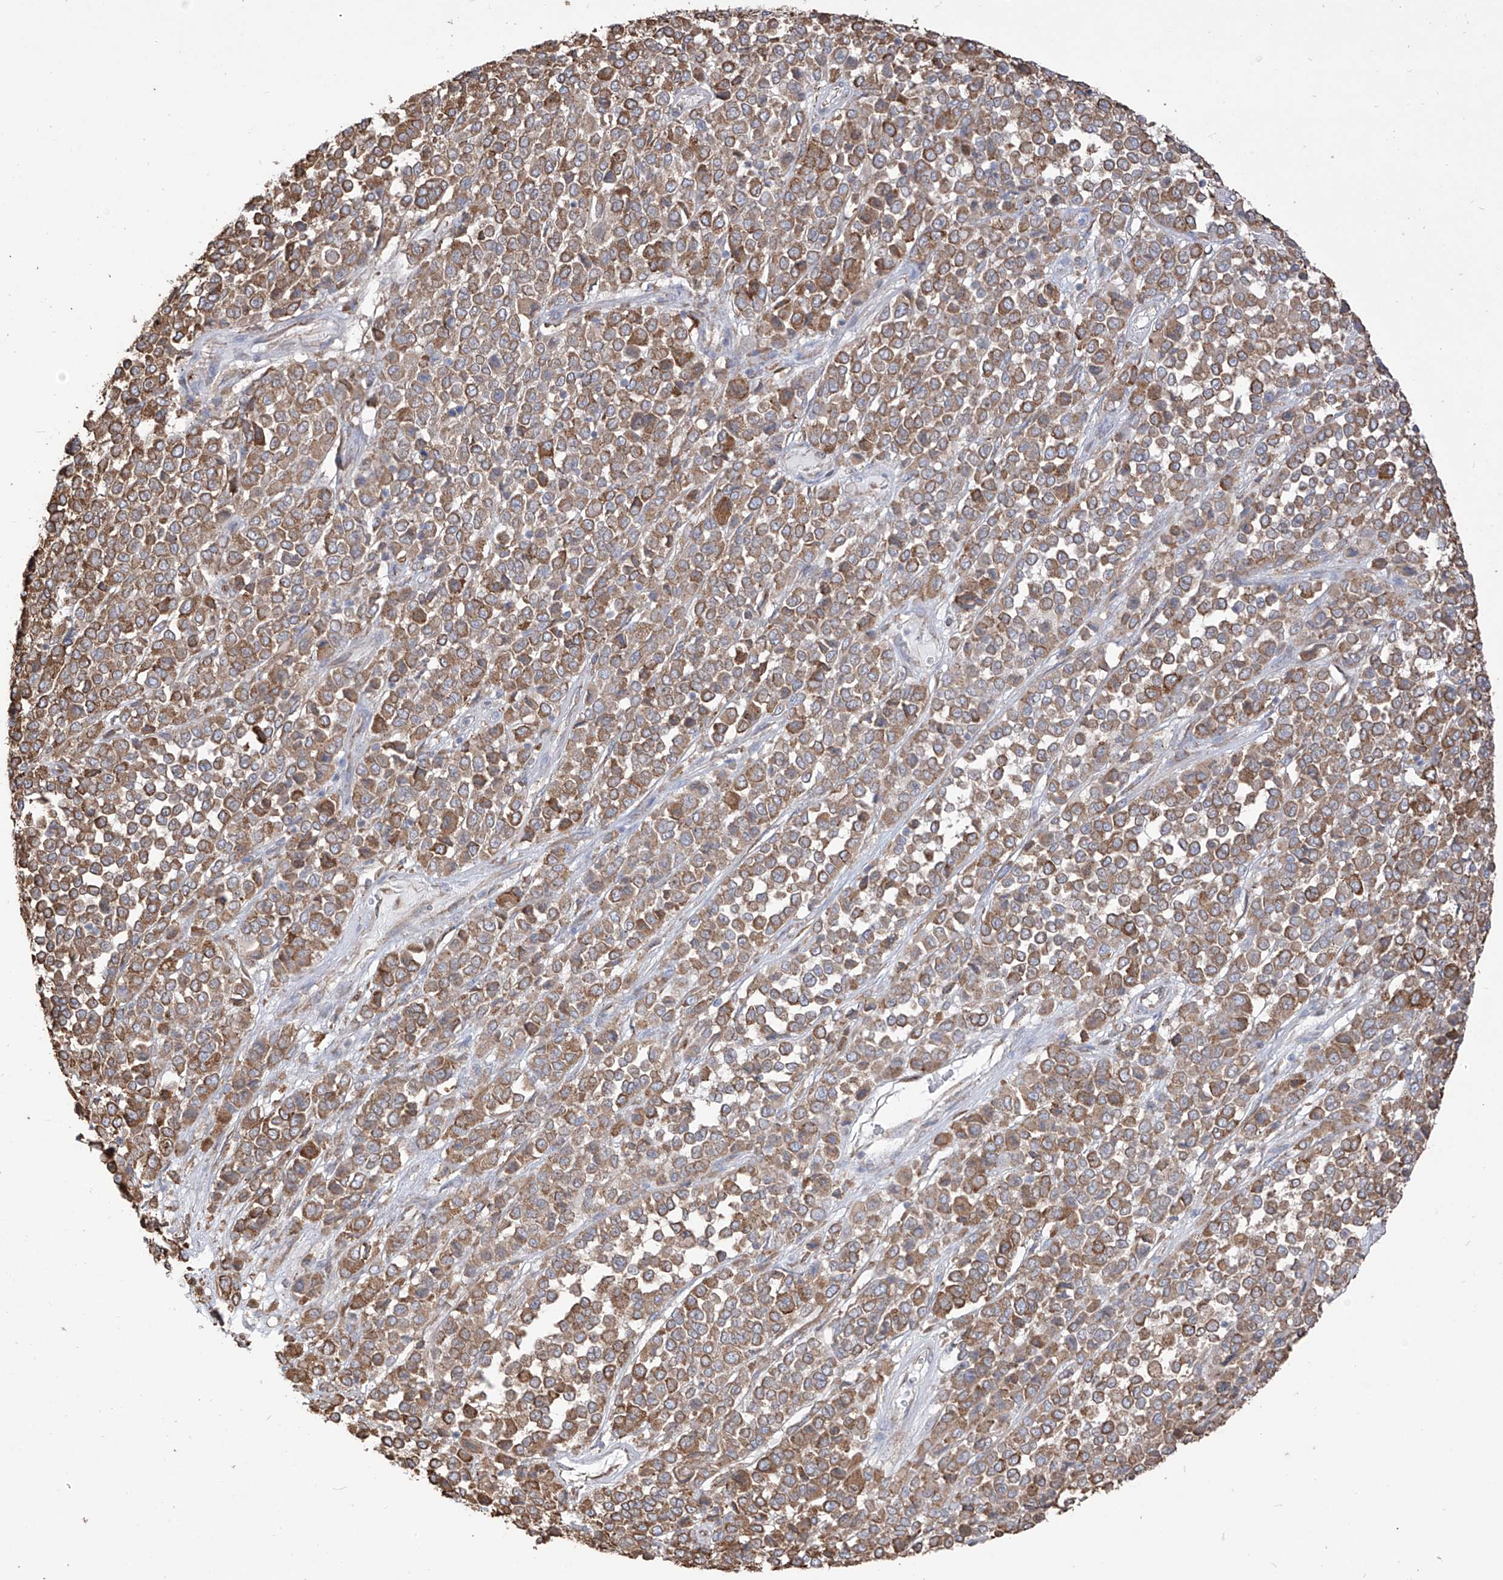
{"staining": {"intensity": "moderate", "quantity": ">75%", "location": "cytoplasmic/membranous"}, "tissue": "melanoma", "cell_type": "Tumor cells", "image_type": "cancer", "snomed": [{"axis": "morphology", "description": "Malignant melanoma, Metastatic site"}, {"axis": "topography", "description": "Pancreas"}], "caption": "Melanoma stained for a protein (brown) exhibits moderate cytoplasmic/membranous positive positivity in approximately >75% of tumor cells.", "gene": "PDIA6", "patient": {"sex": "female", "age": 30}}